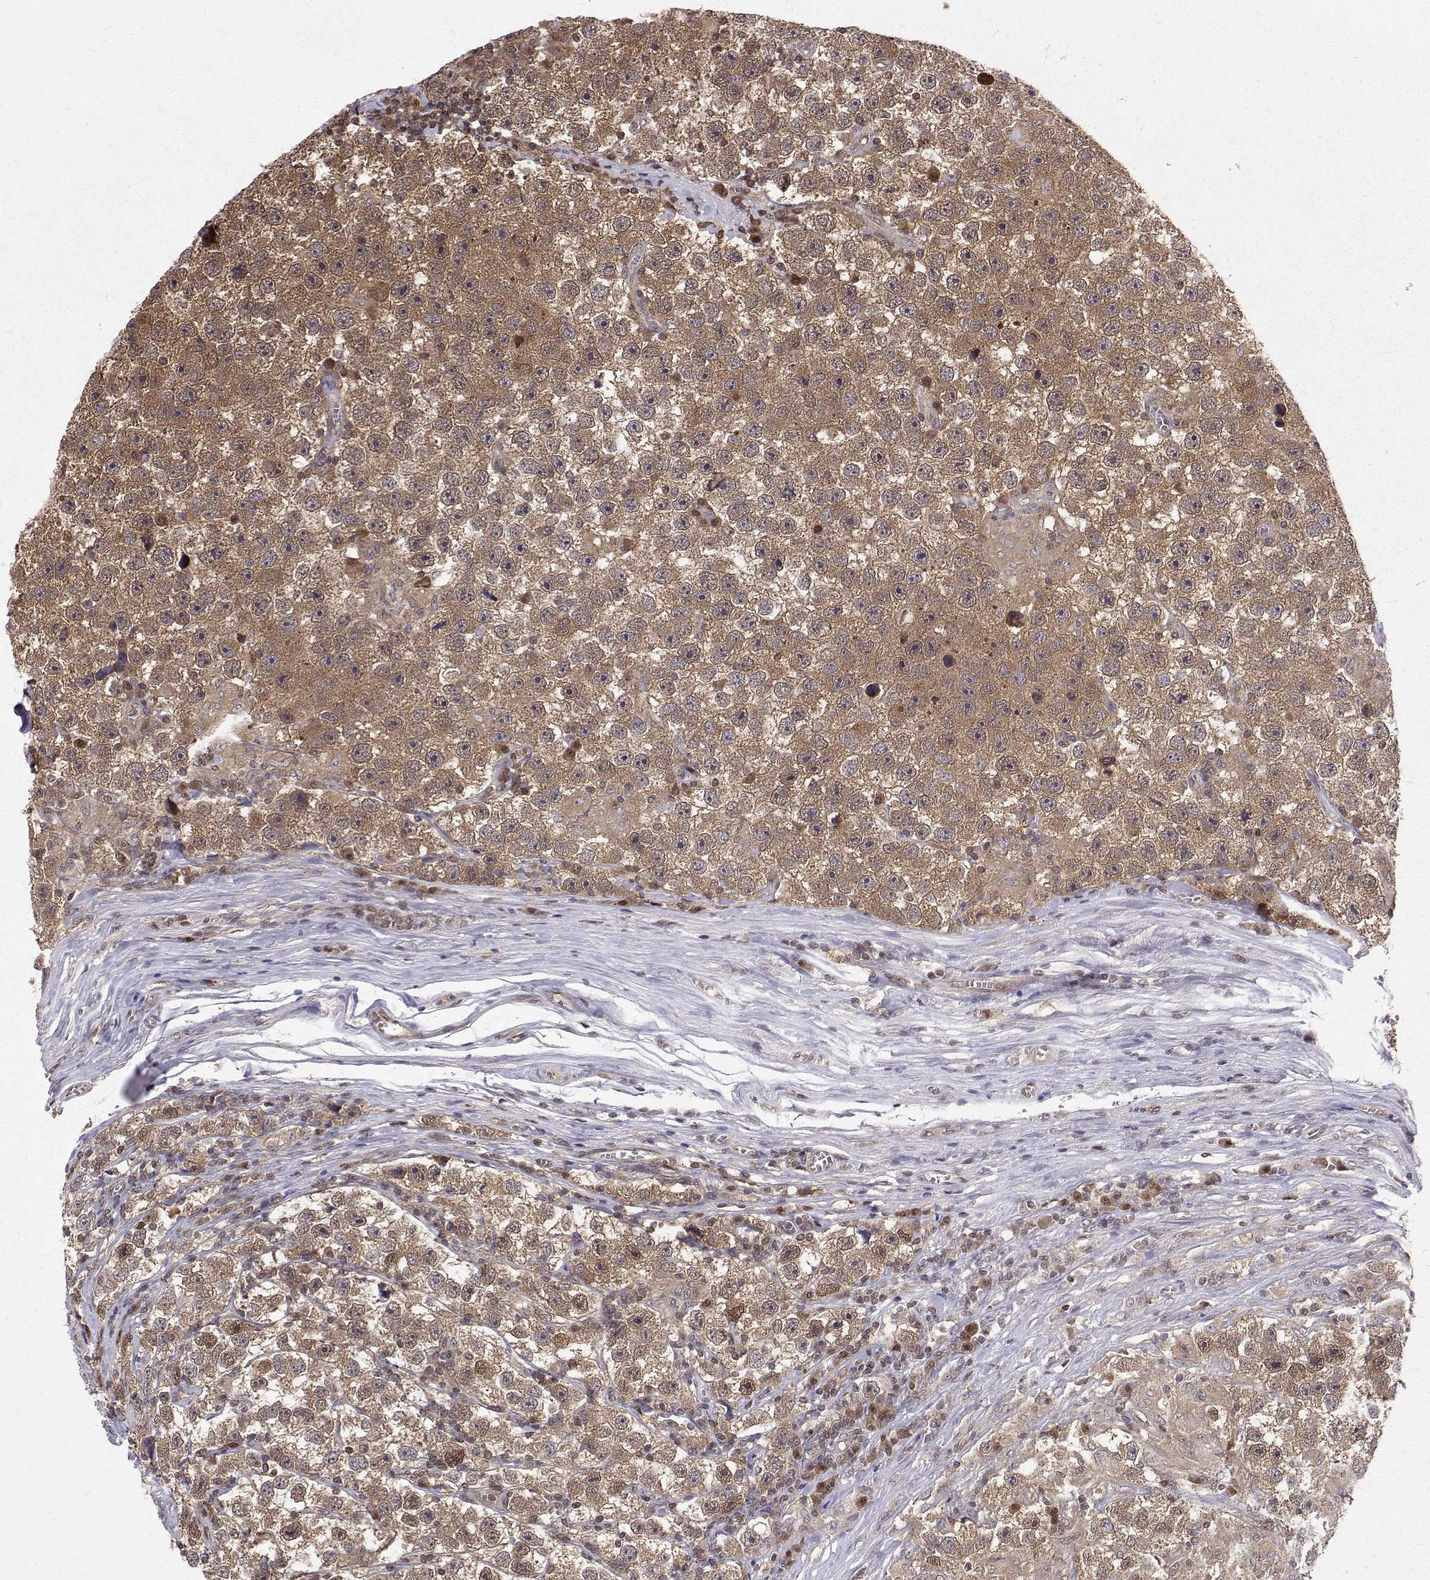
{"staining": {"intensity": "moderate", "quantity": ">75%", "location": "cytoplasmic/membranous,nuclear"}, "tissue": "testis cancer", "cell_type": "Tumor cells", "image_type": "cancer", "snomed": [{"axis": "morphology", "description": "Seminoma, NOS"}, {"axis": "topography", "description": "Testis"}], "caption": "Testis cancer (seminoma) was stained to show a protein in brown. There is medium levels of moderate cytoplasmic/membranous and nuclear positivity in about >75% of tumor cells.", "gene": "NIF3L1", "patient": {"sex": "male", "age": 26}}